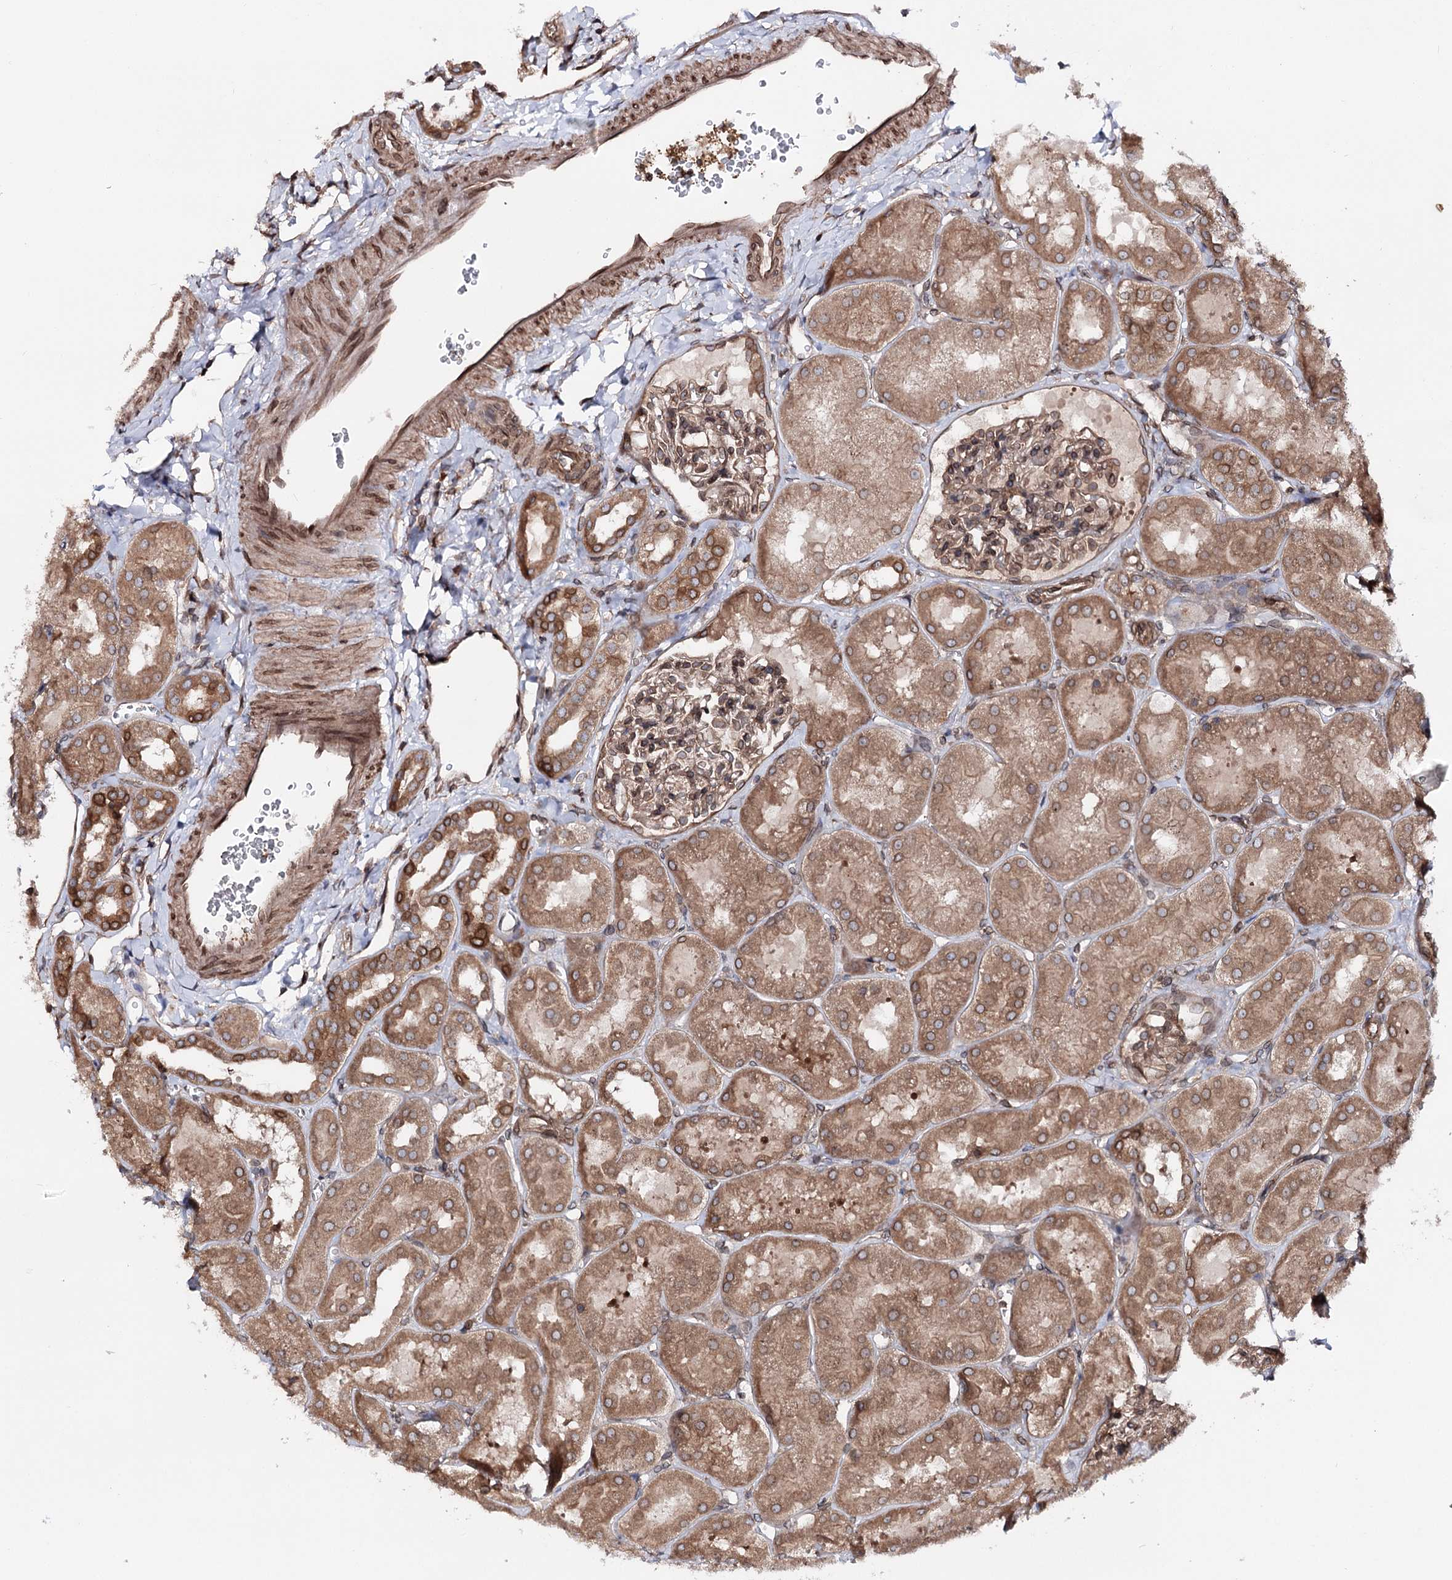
{"staining": {"intensity": "moderate", "quantity": "25%-75%", "location": "cytoplasmic/membranous"}, "tissue": "kidney", "cell_type": "Cells in glomeruli", "image_type": "normal", "snomed": [{"axis": "morphology", "description": "Normal tissue, NOS"}, {"axis": "topography", "description": "Kidney"}, {"axis": "topography", "description": "Urinary bladder"}], "caption": "An image showing moderate cytoplasmic/membranous staining in about 25%-75% of cells in glomeruli in normal kidney, as visualized by brown immunohistochemical staining.", "gene": "FGFR1OP2", "patient": {"sex": "male", "age": 16}}